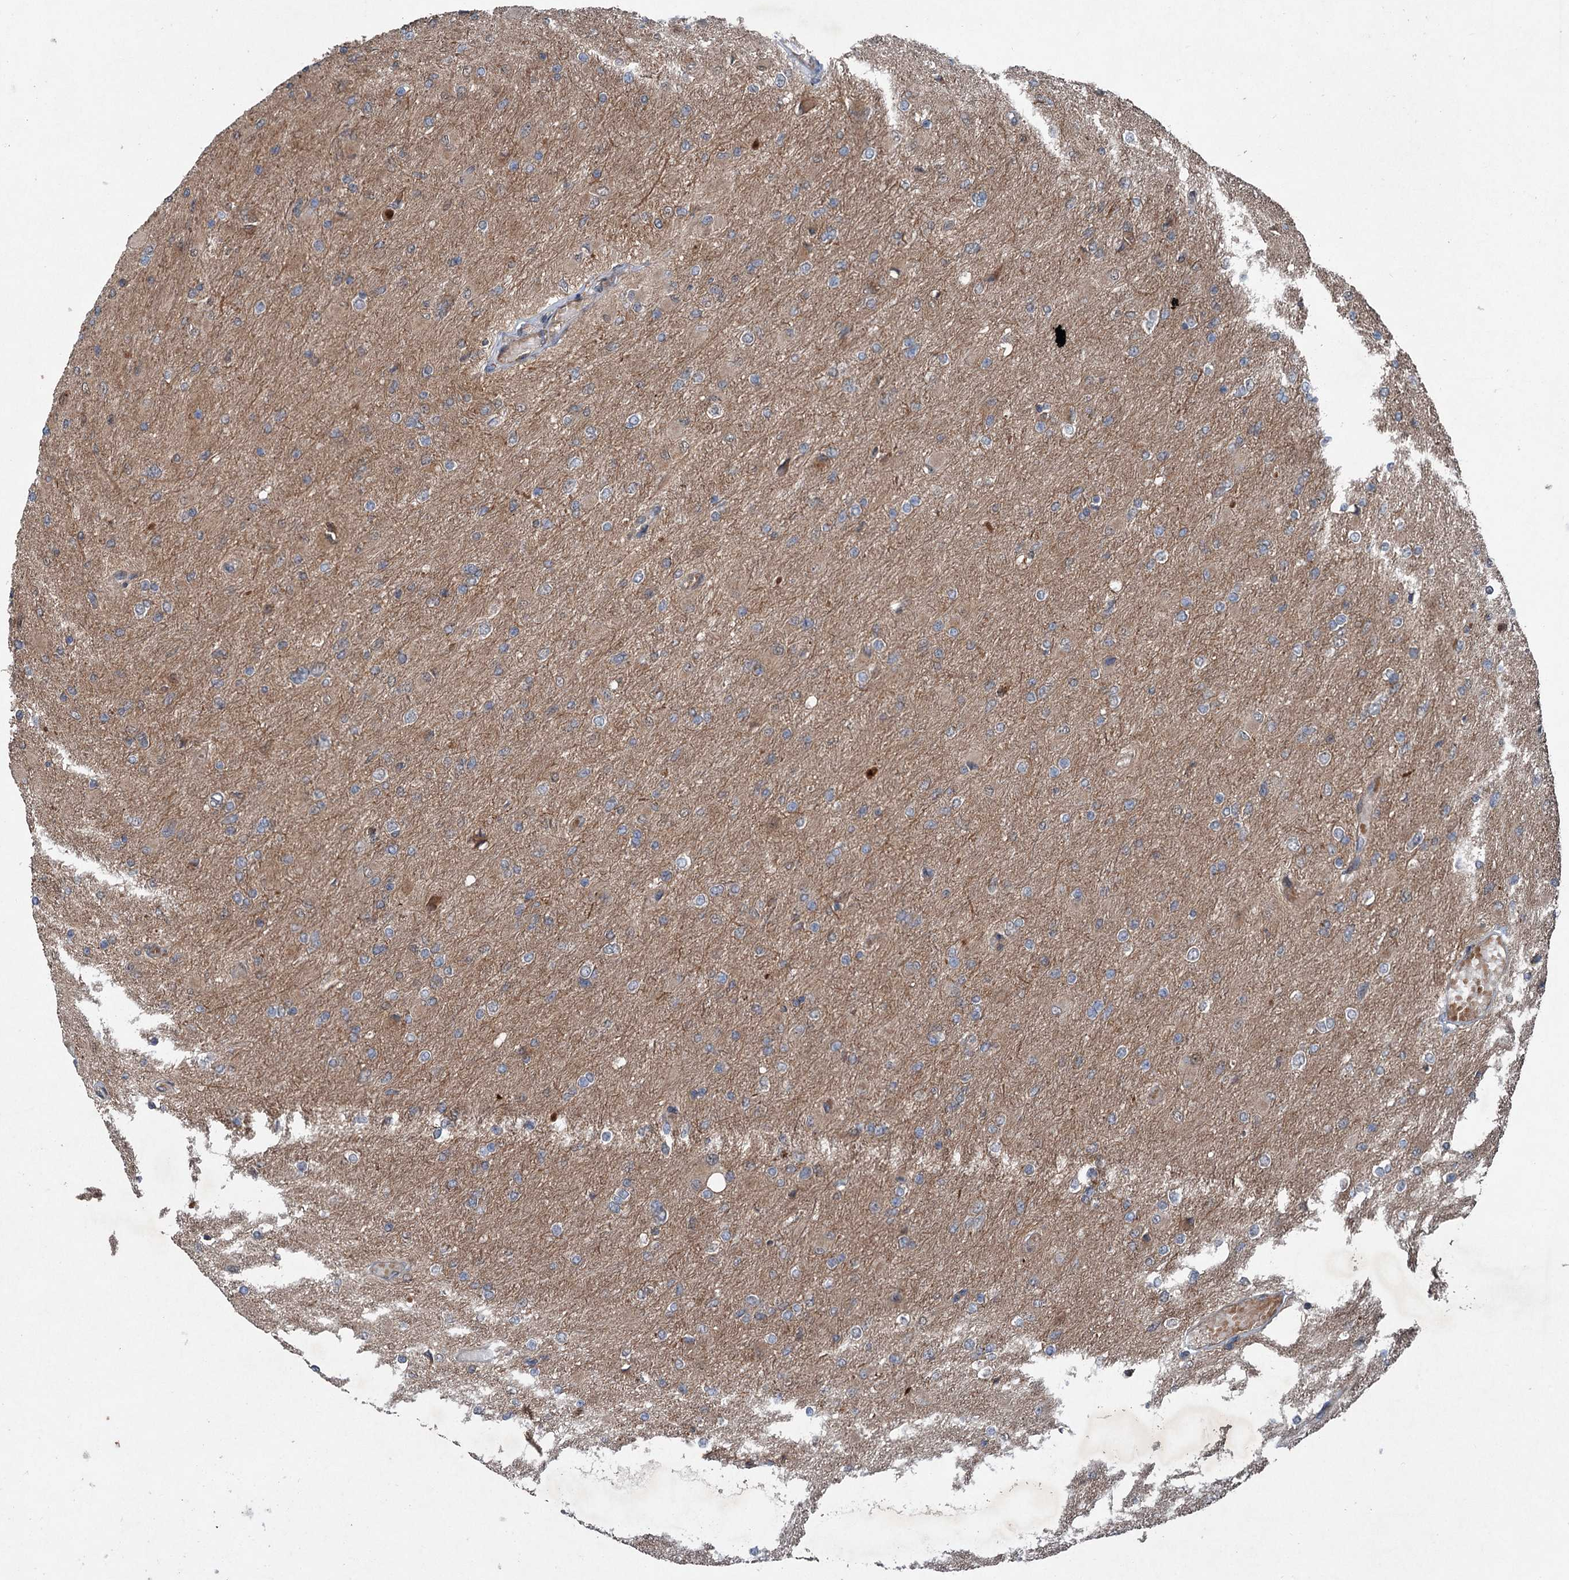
{"staining": {"intensity": "weak", "quantity": "<25%", "location": "cytoplasmic/membranous"}, "tissue": "glioma", "cell_type": "Tumor cells", "image_type": "cancer", "snomed": [{"axis": "morphology", "description": "Glioma, malignant, High grade"}, {"axis": "topography", "description": "Cerebral cortex"}], "caption": "High magnification brightfield microscopy of malignant glioma (high-grade) stained with DAB (3,3'-diaminobenzidine) (brown) and counterstained with hematoxylin (blue): tumor cells show no significant positivity.", "gene": "ALAS1", "patient": {"sex": "female", "age": 36}}